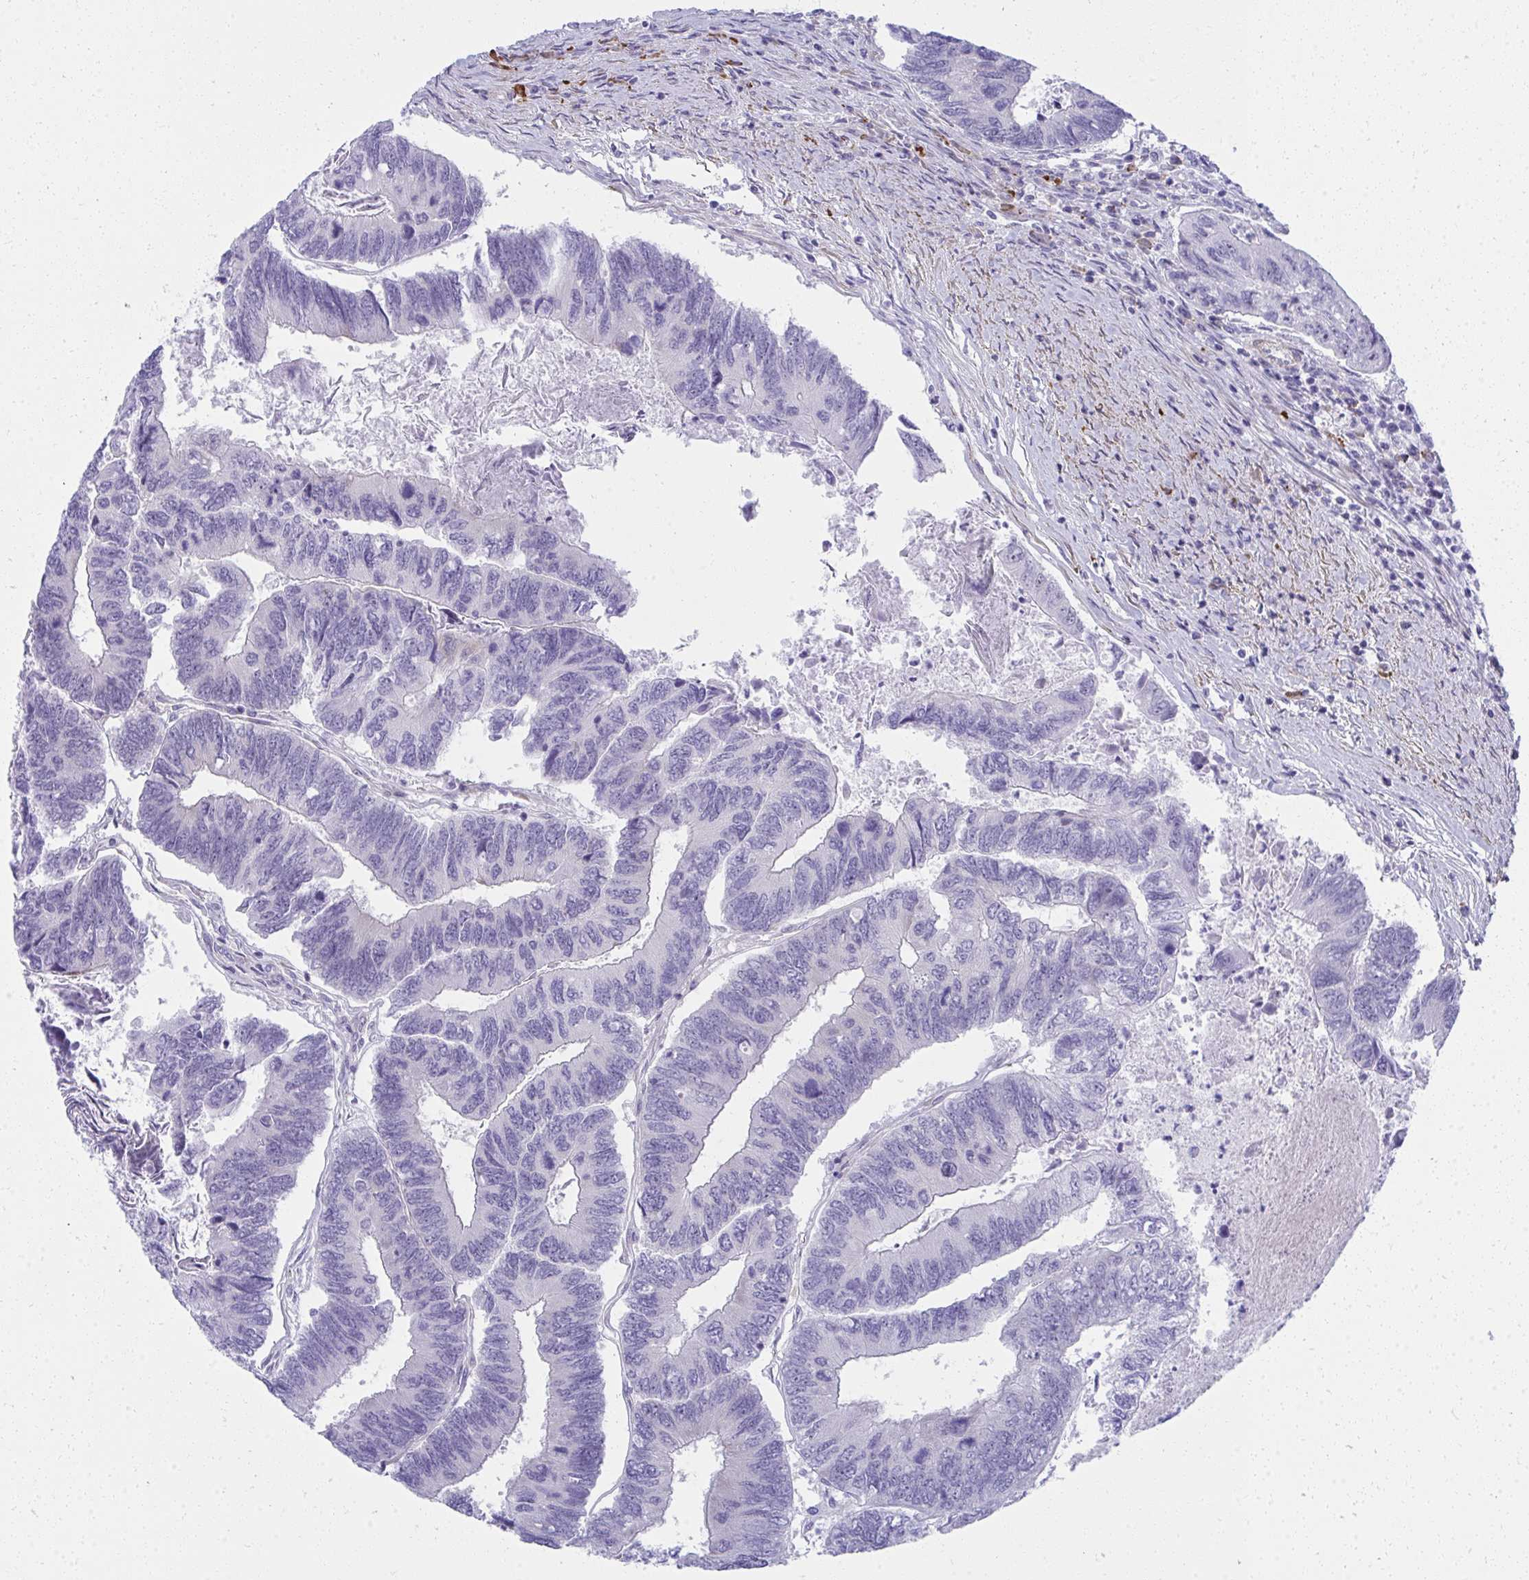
{"staining": {"intensity": "negative", "quantity": "none", "location": "none"}, "tissue": "colorectal cancer", "cell_type": "Tumor cells", "image_type": "cancer", "snomed": [{"axis": "morphology", "description": "Adenocarcinoma, NOS"}, {"axis": "topography", "description": "Colon"}], "caption": "DAB (3,3'-diaminobenzidine) immunohistochemical staining of human colorectal cancer exhibits no significant positivity in tumor cells. (DAB (3,3'-diaminobenzidine) immunohistochemistry, high magnification).", "gene": "PUS7L", "patient": {"sex": "female", "age": 67}}